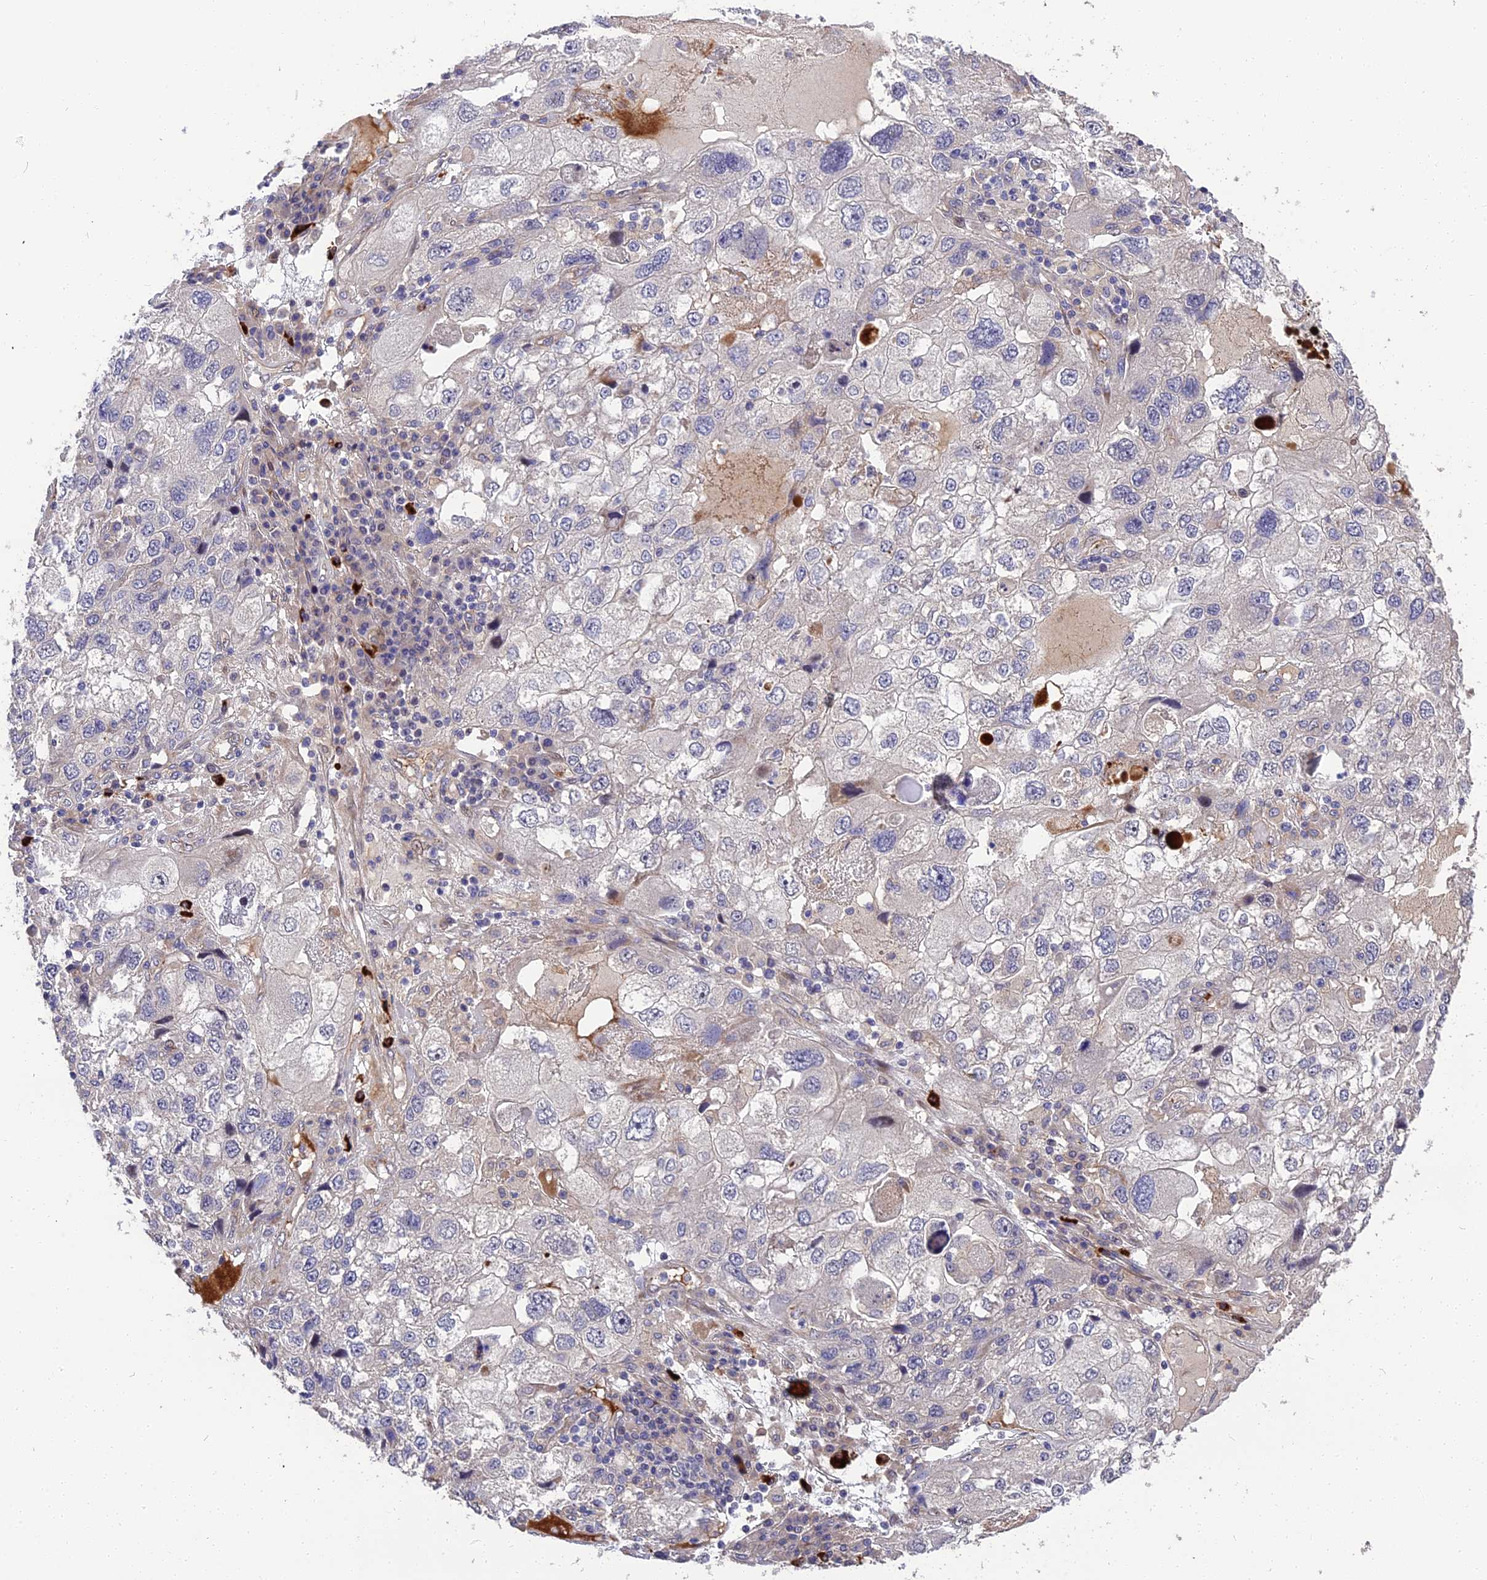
{"staining": {"intensity": "negative", "quantity": "none", "location": "none"}, "tissue": "endometrial cancer", "cell_type": "Tumor cells", "image_type": "cancer", "snomed": [{"axis": "morphology", "description": "Adenocarcinoma, NOS"}, {"axis": "topography", "description": "Endometrium"}], "caption": "IHC of human adenocarcinoma (endometrial) shows no expression in tumor cells. Nuclei are stained in blue.", "gene": "MFSD2A", "patient": {"sex": "female", "age": 49}}